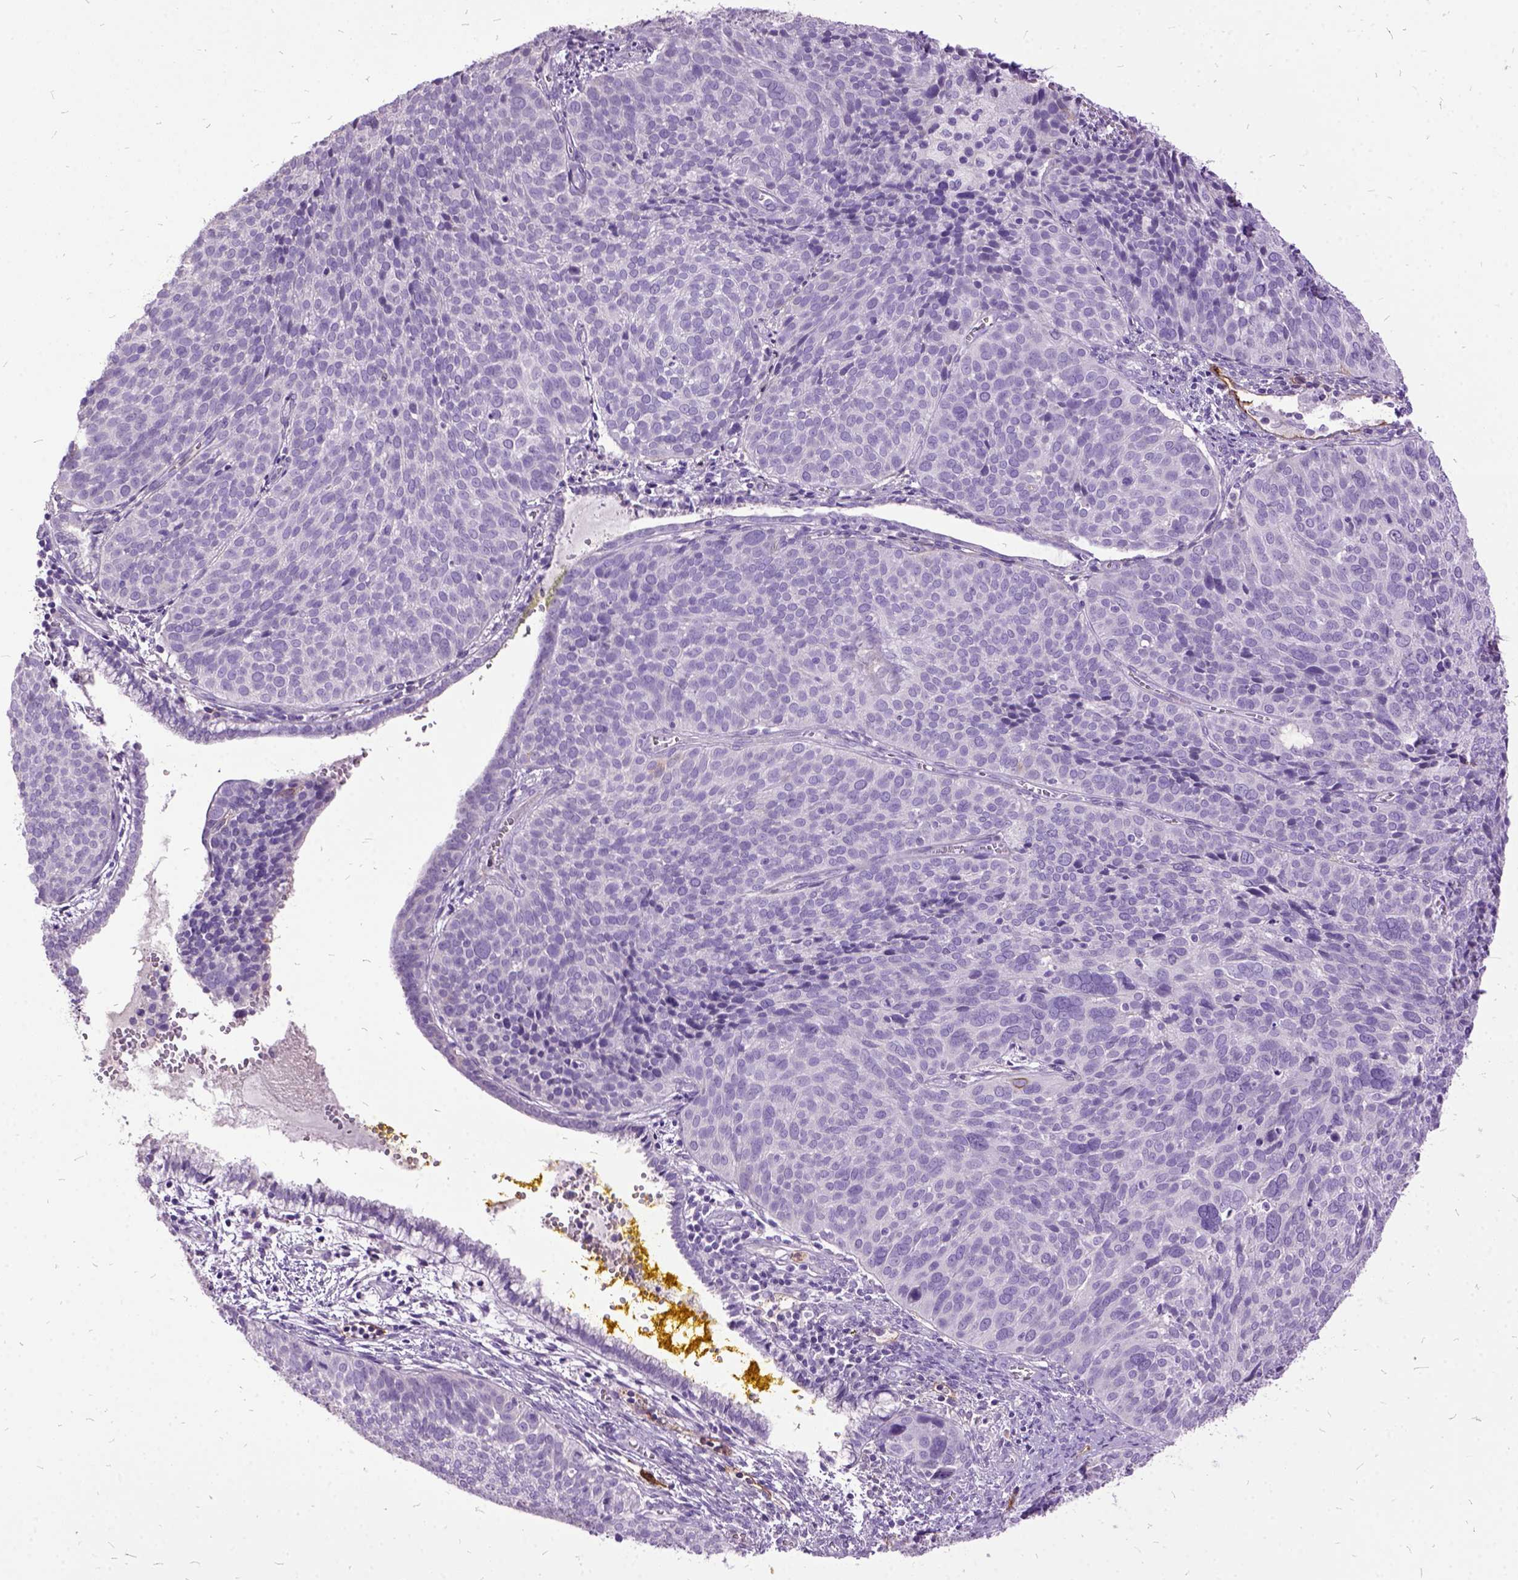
{"staining": {"intensity": "negative", "quantity": "none", "location": "none"}, "tissue": "cervical cancer", "cell_type": "Tumor cells", "image_type": "cancer", "snomed": [{"axis": "morphology", "description": "Squamous cell carcinoma, NOS"}, {"axis": "topography", "description": "Cervix"}], "caption": "Tumor cells are negative for brown protein staining in cervical squamous cell carcinoma.", "gene": "MME", "patient": {"sex": "female", "age": 39}}